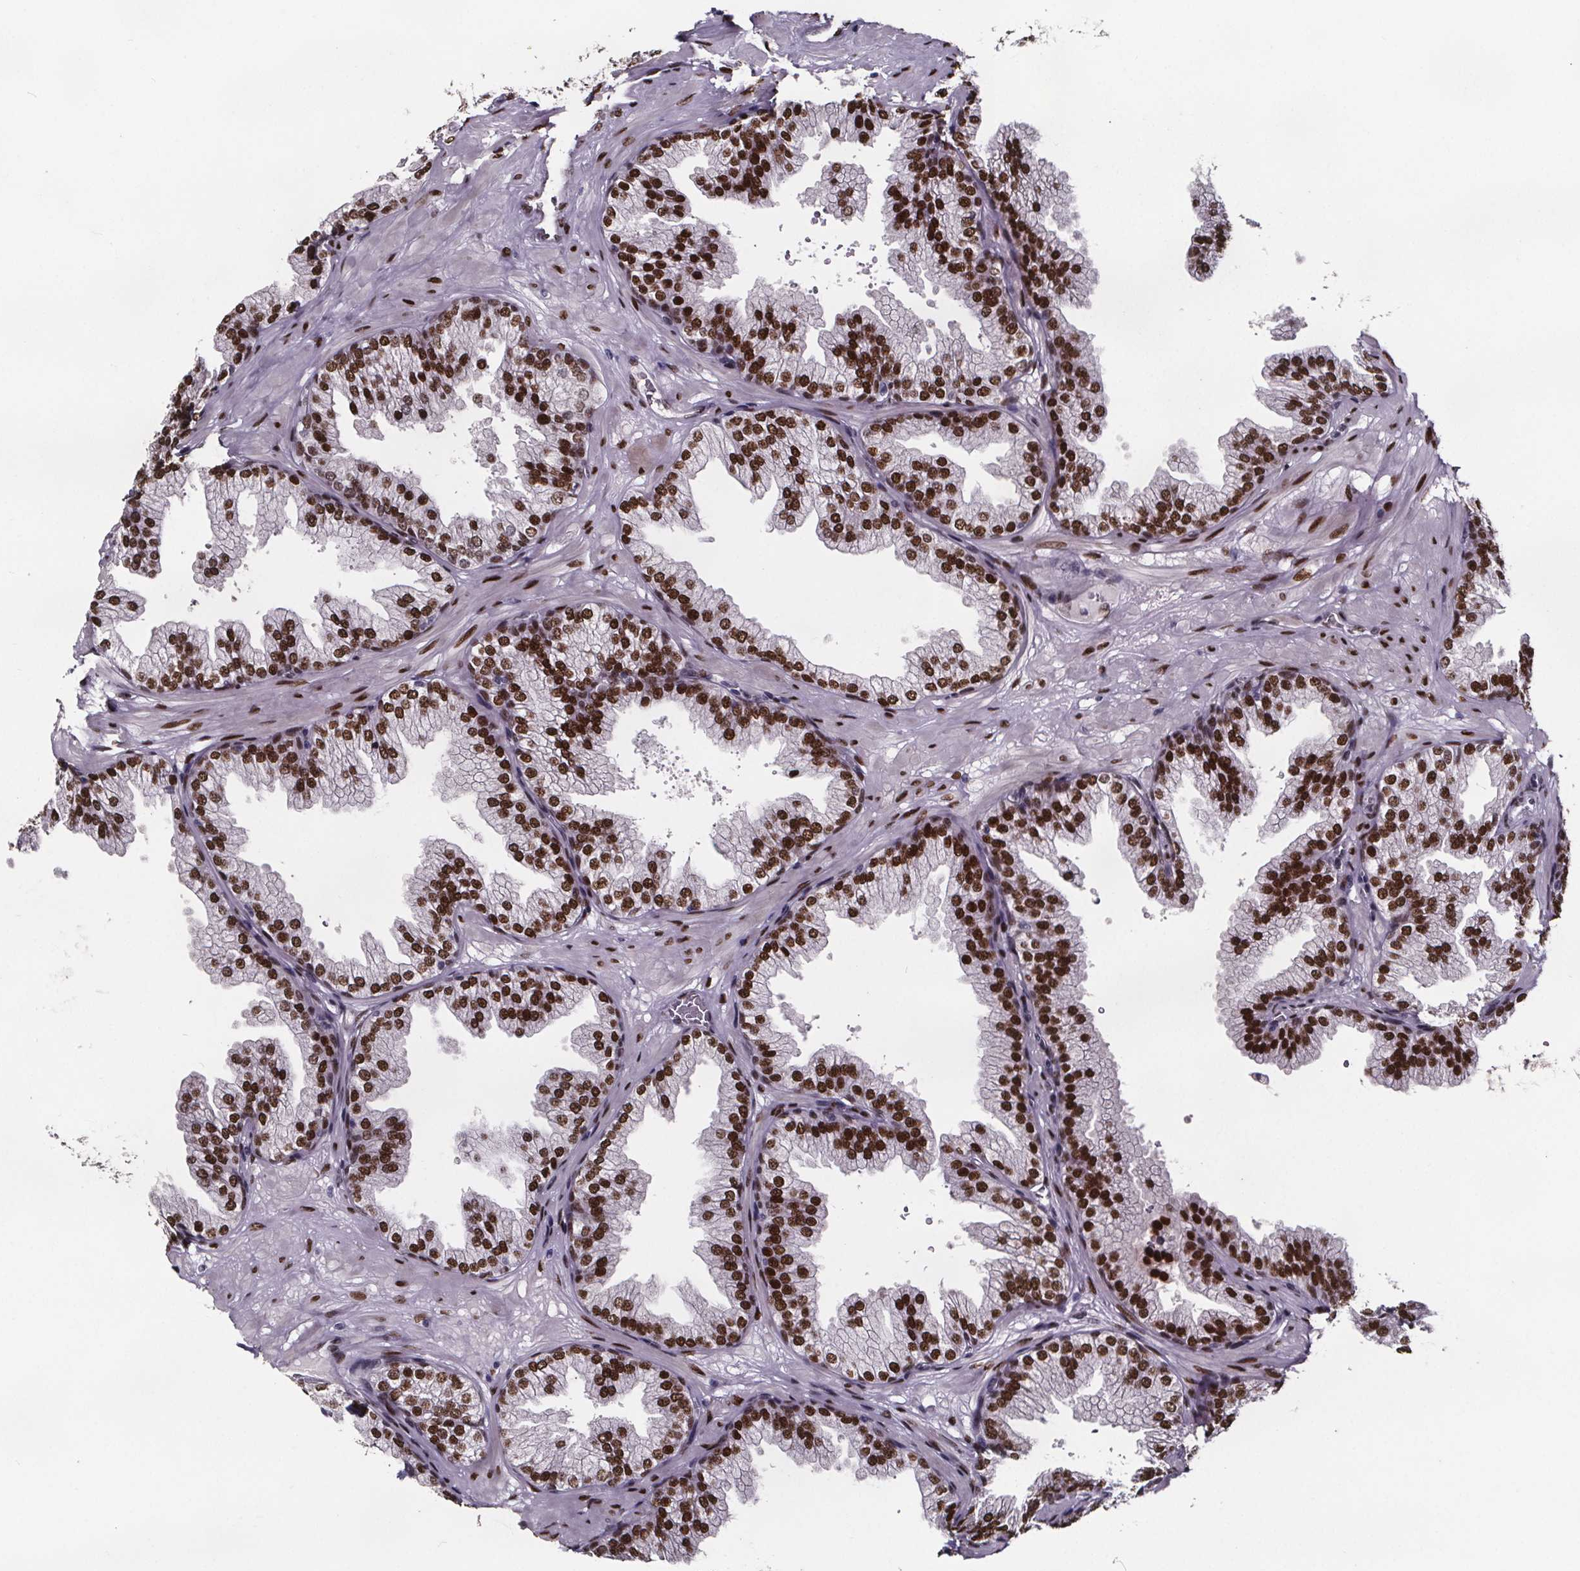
{"staining": {"intensity": "strong", "quantity": "25%-75%", "location": "nuclear"}, "tissue": "prostate", "cell_type": "Glandular cells", "image_type": "normal", "snomed": [{"axis": "morphology", "description": "Normal tissue, NOS"}, {"axis": "topography", "description": "Prostate"}], "caption": "Strong nuclear positivity for a protein is present in about 25%-75% of glandular cells of benign prostate using immunohistochemistry (IHC).", "gene": "AR", "patient": {"sex": "male", "age": 37}}